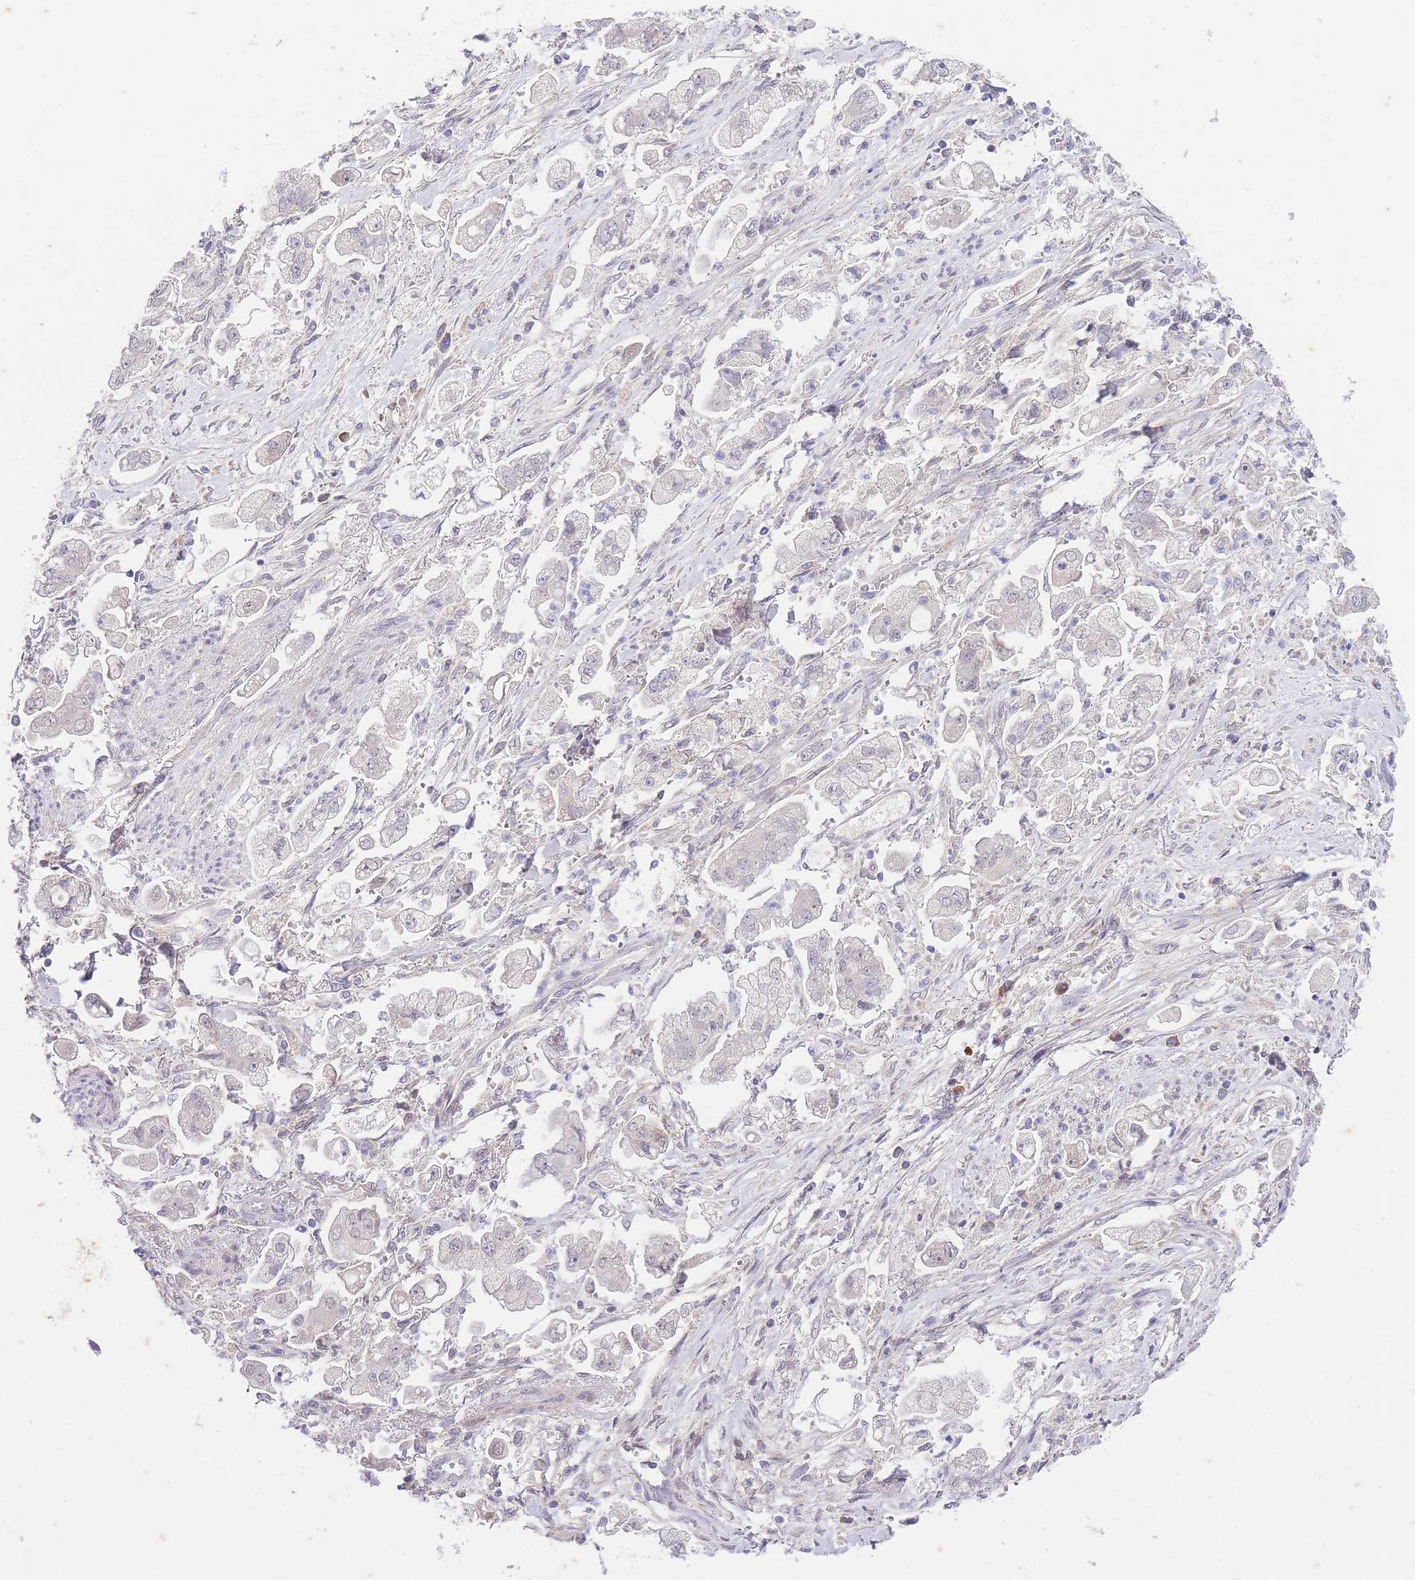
{"staining": {"intensity": "negative", "quantity": "none", "location": "none"}, "tissue": "stomach cancer", "cell_type": "Tumor cells", "image_type": "cancer", "snomed": [{"axis": "morphology", "description": "Adenocarcinoma, NOS"}, {"axis": "topography", "description": "Stomach"}], "caption": "Adenocarcinoma (stomach) was stained to show a protein in brown. There is no significant staining in tumor cells.", "gene": "SLC25A33", "patient": {"sex": "male", "age": 62}}